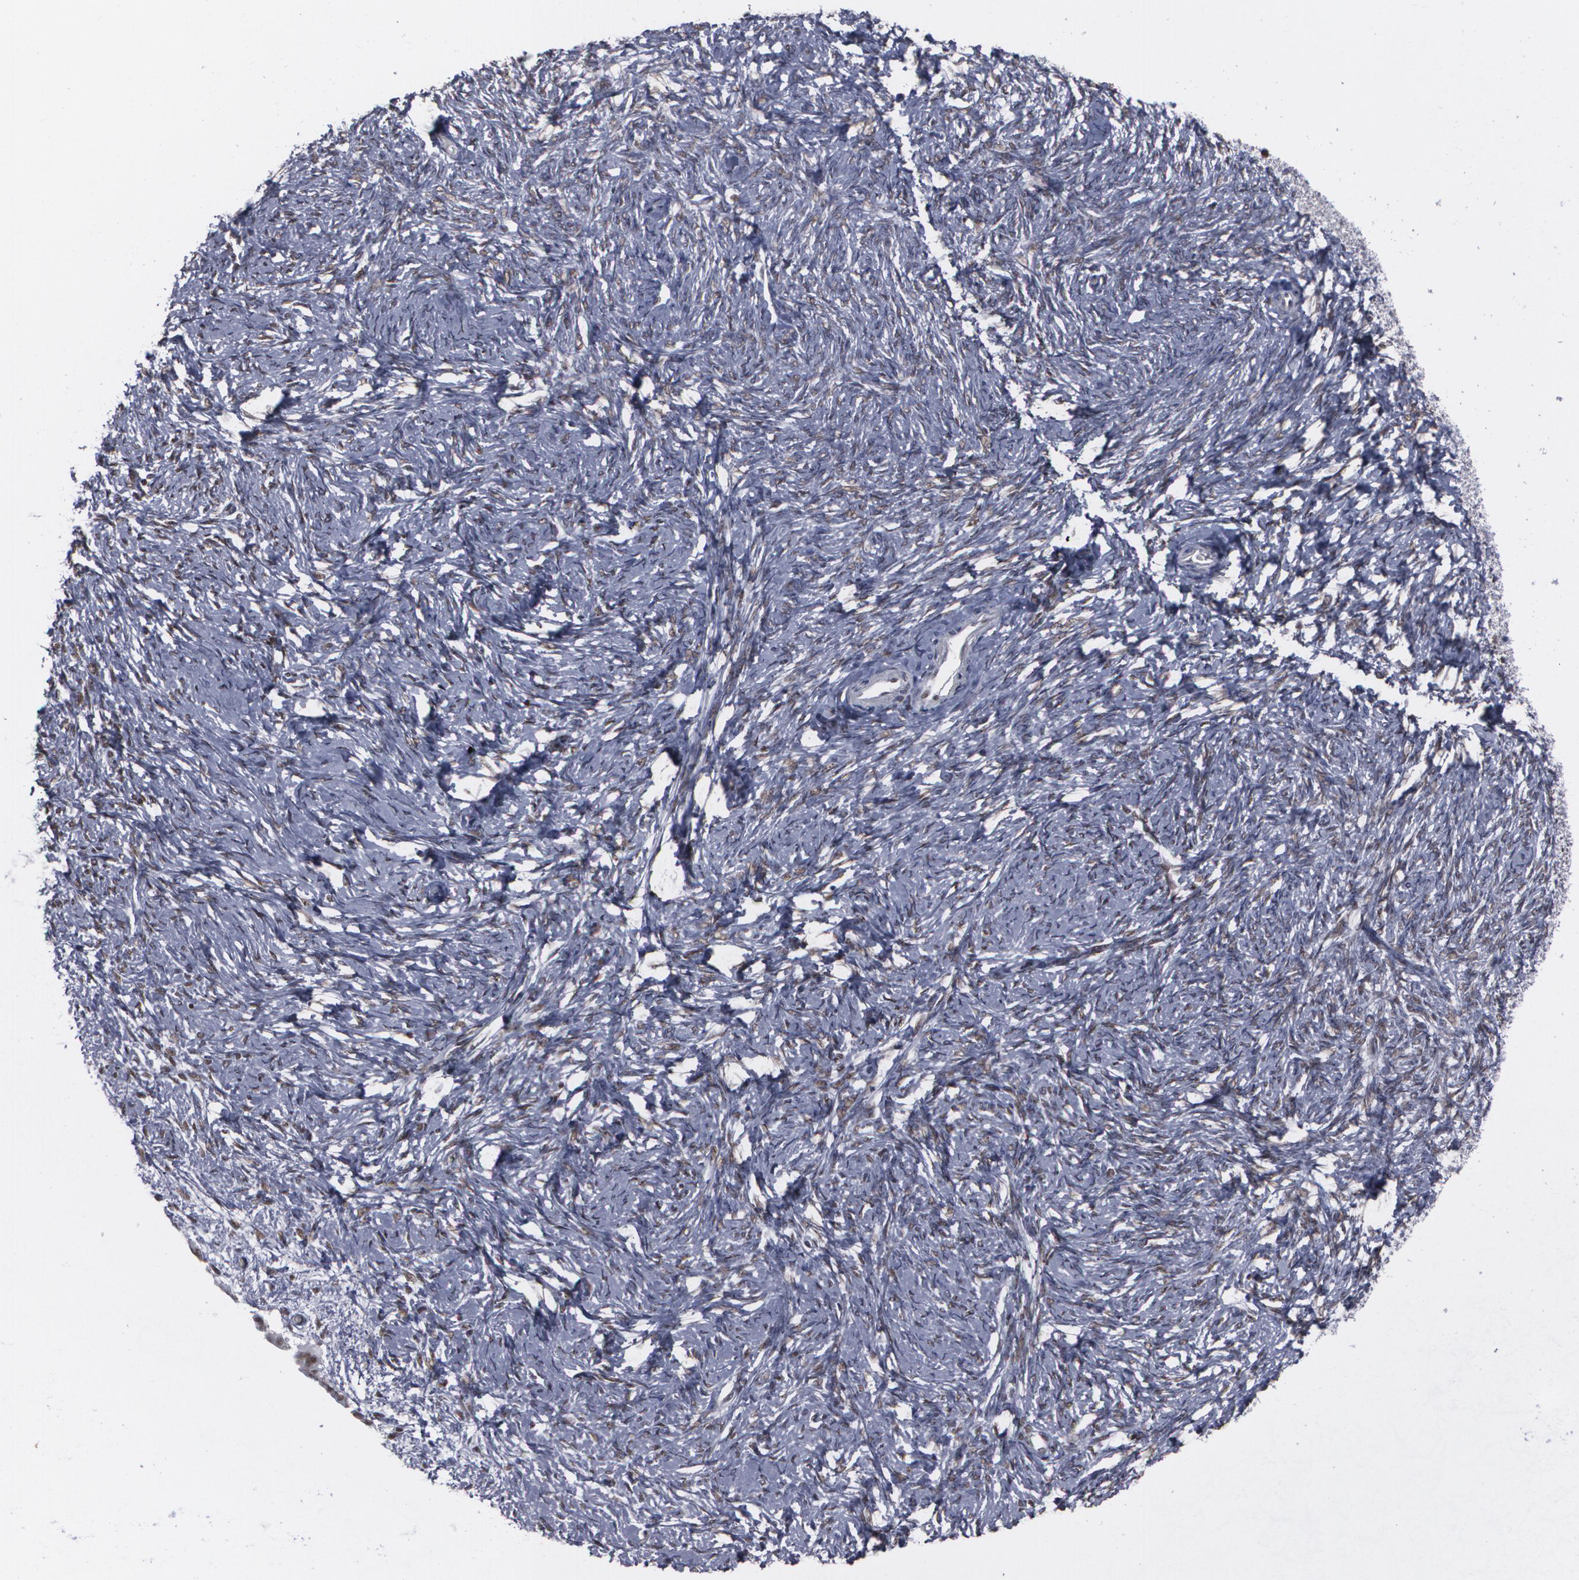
{"staining": {"intensity": "weak", "quantity": "<25%", "location": "cytoplasmic/membranous,nuclear"}, "tissue": "ovarian cancer", "cell_type": "Tumor cells", "image_type": "cancer", "snomed": [{"axis": "morphology", "description": "Normal tissue, NOS"}, {"axis": "morphology", "description": "Cystadenocarcinoma, serous, NOS"}, {"axis": "topography", "description": "Ovary"}], "caption": "Immunohistochemistry image of human ovarian cancer stained for a protein (brown), which displays no expression in tumor cells.", "gene": "MCL1", "patient": {"sex": "female", "age": 62}}